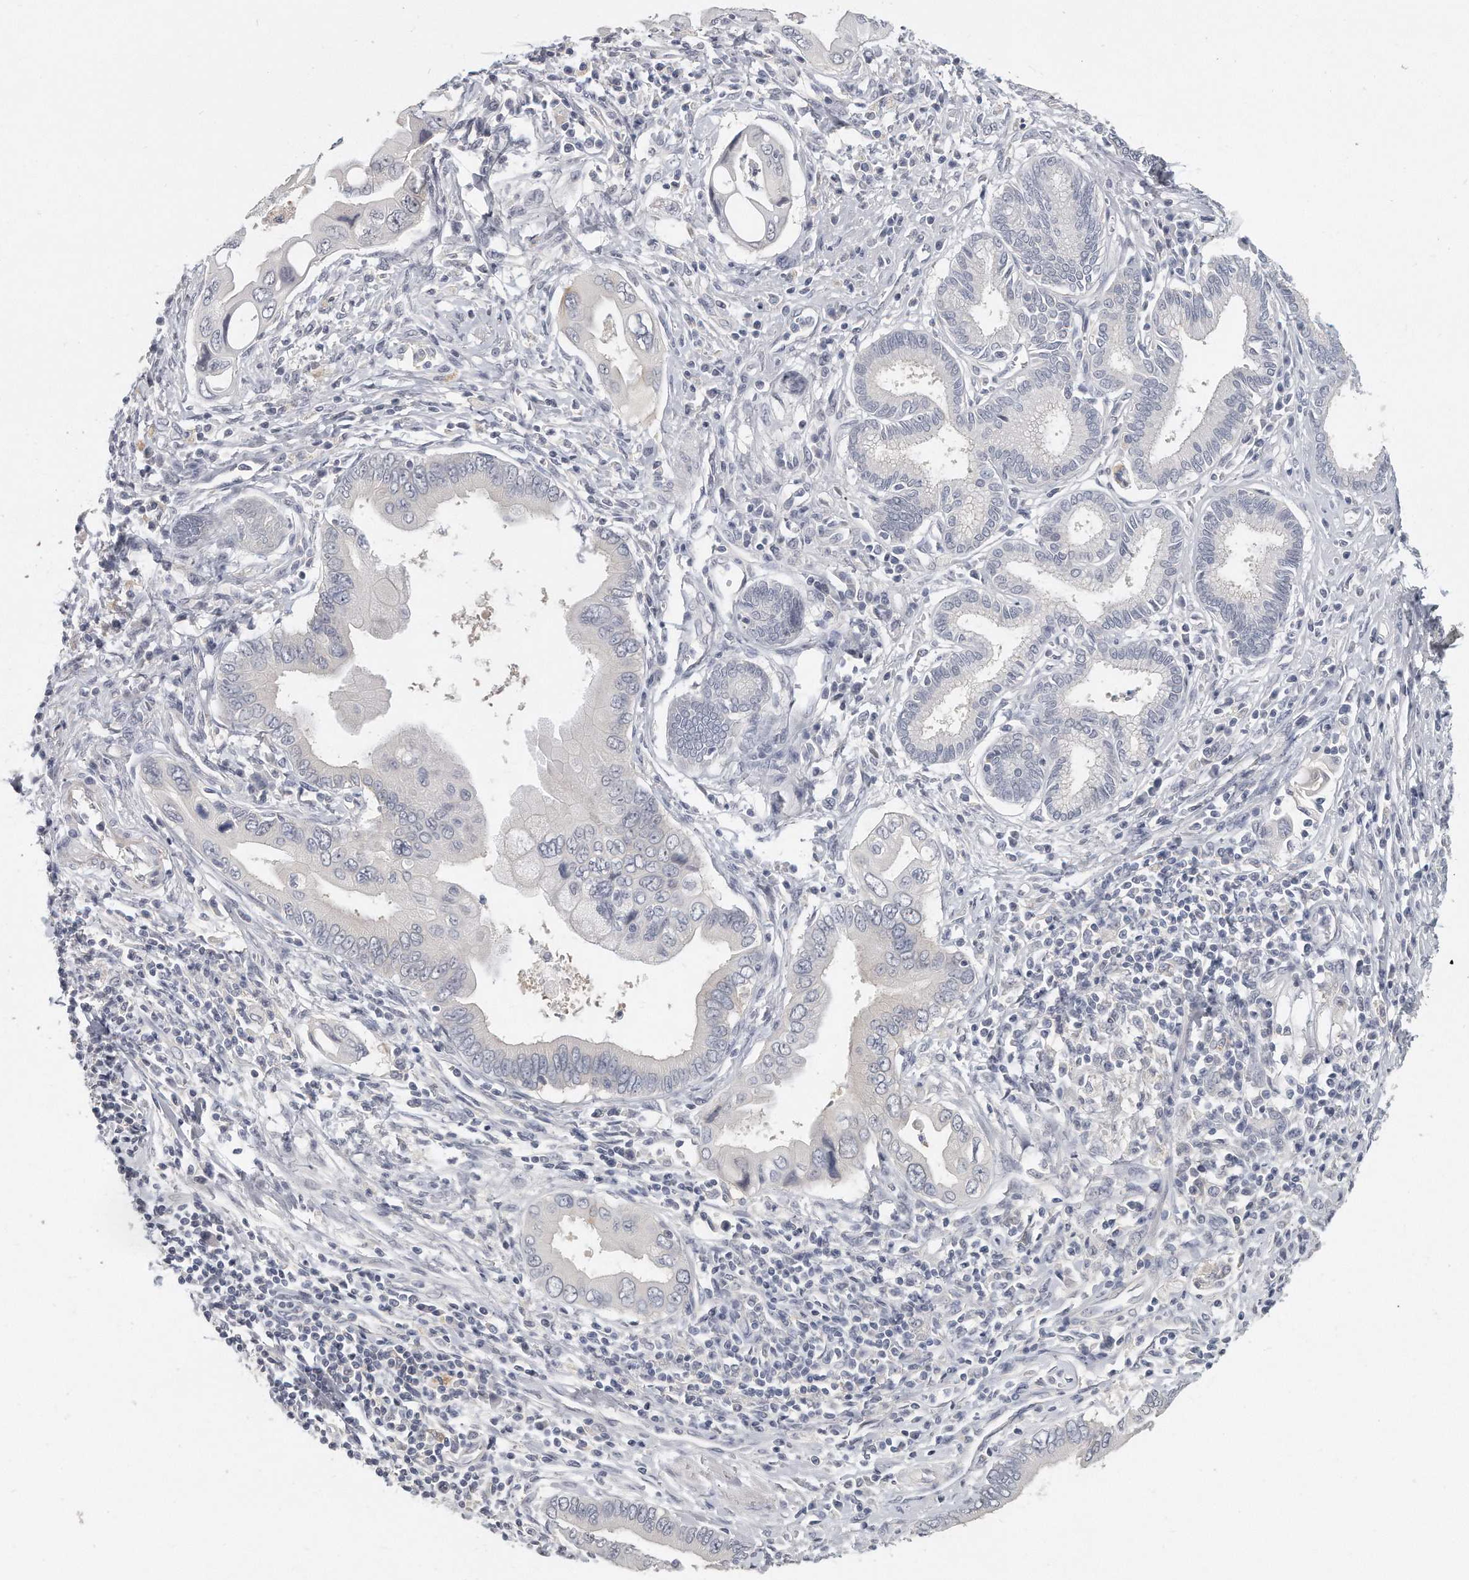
{"staining": {"intensity": "negative", "quantity": "none", "location": "none"}, "tissue": "pancreatic cancer", "cell_type": "Tumor cells", "image_type": "cancer", "snomed": [{"axis": "morphology", "description": "Adenocarcinoma, NOS"}, {"axis": "topography", "description": "Pancreas"}], "caption": "A high-resolution histopathology image shows immunohistochemistry (IHC) staining of pancreatic adenocarcinoma, which exhibits no significant positivity in tumor cells. (Stains: DAB (3,3'-diaminobenzidine) immunohistochemistry with hematoxylin counter stain, Microscopy: brightfield microscopy at high magnification).", "gene": "KLHL7", "patient": {"sex": "male", "age": 78}}